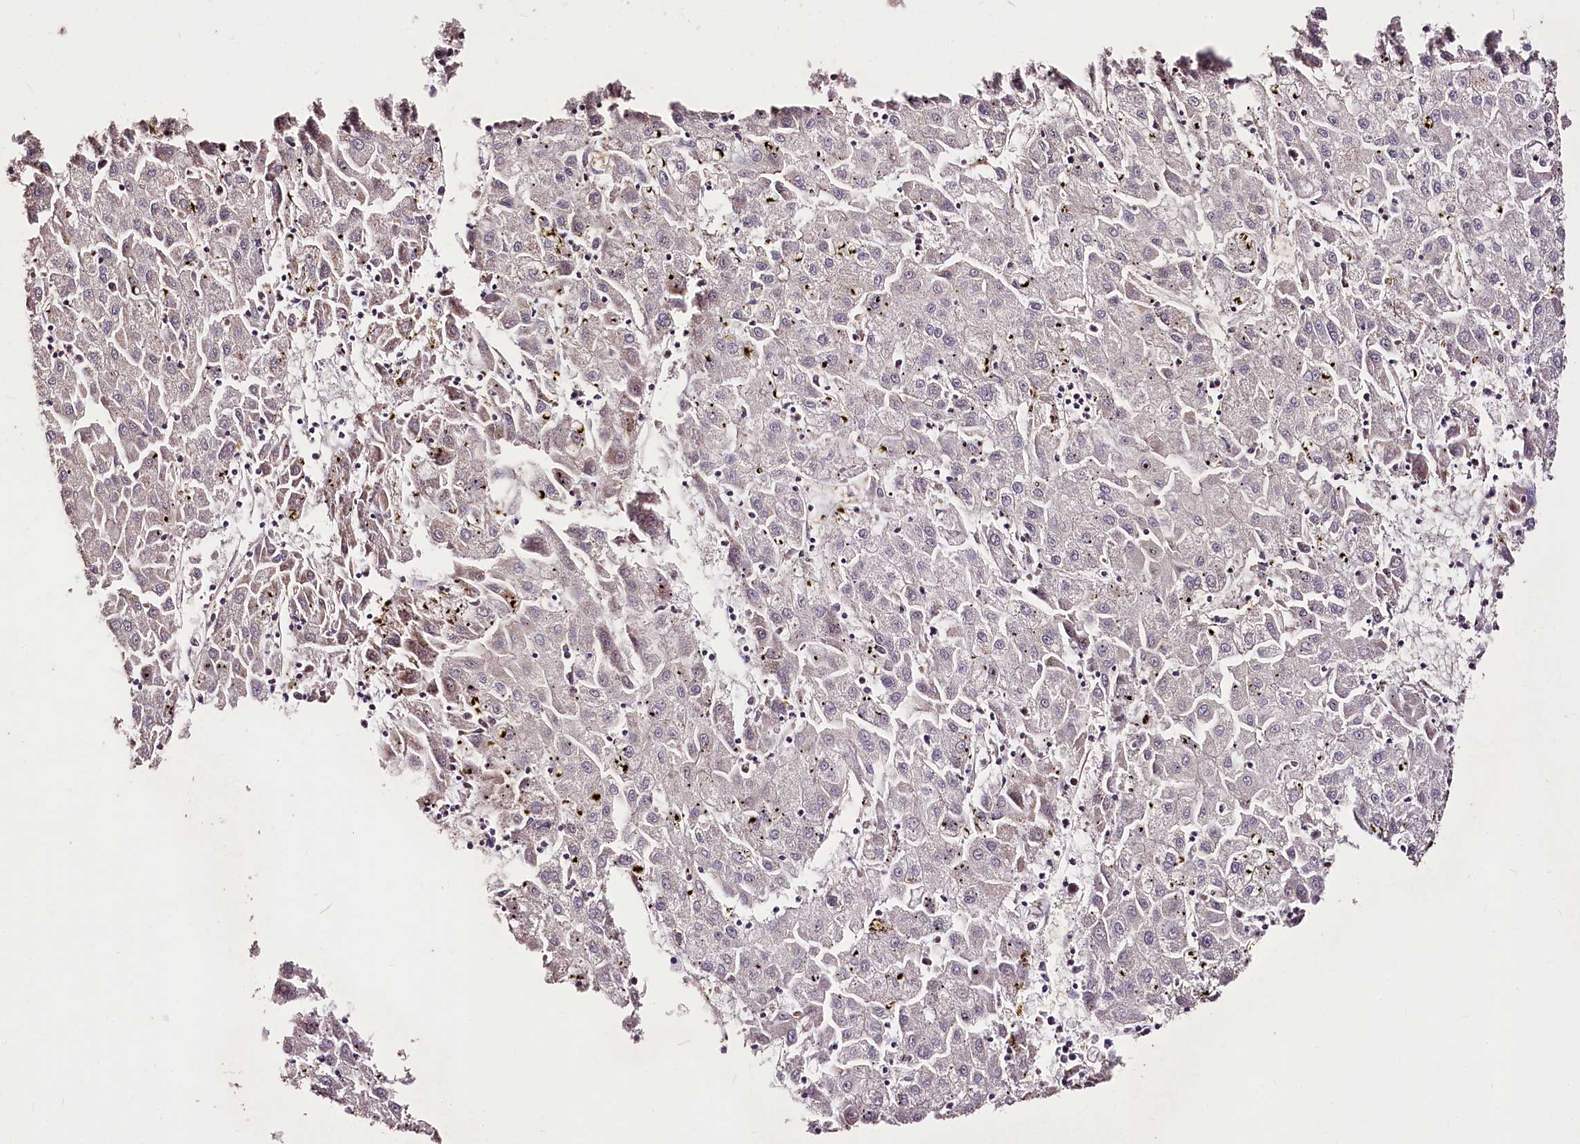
{"staining": {"intensity": "negative", "quantity": "none", "location": "none"}, "tissue": "liver cancer", "cell_type": "Tumor cells", "image_type": "cancer", "snomed": [{"axis": "morphology", "description": "Carcinoma, Hepatocellular, NOS"}, {"axis": "topography", "description": "Liver"}], "caption": "A micrograph of liver cancer (hepatocellular carcinoma) stained for a protein demonstrates no brown staining in tumor cells. (DAB IHC, high magnification).", "gene": "CARD19", "patient": {"sex": "male", "age": 72}}